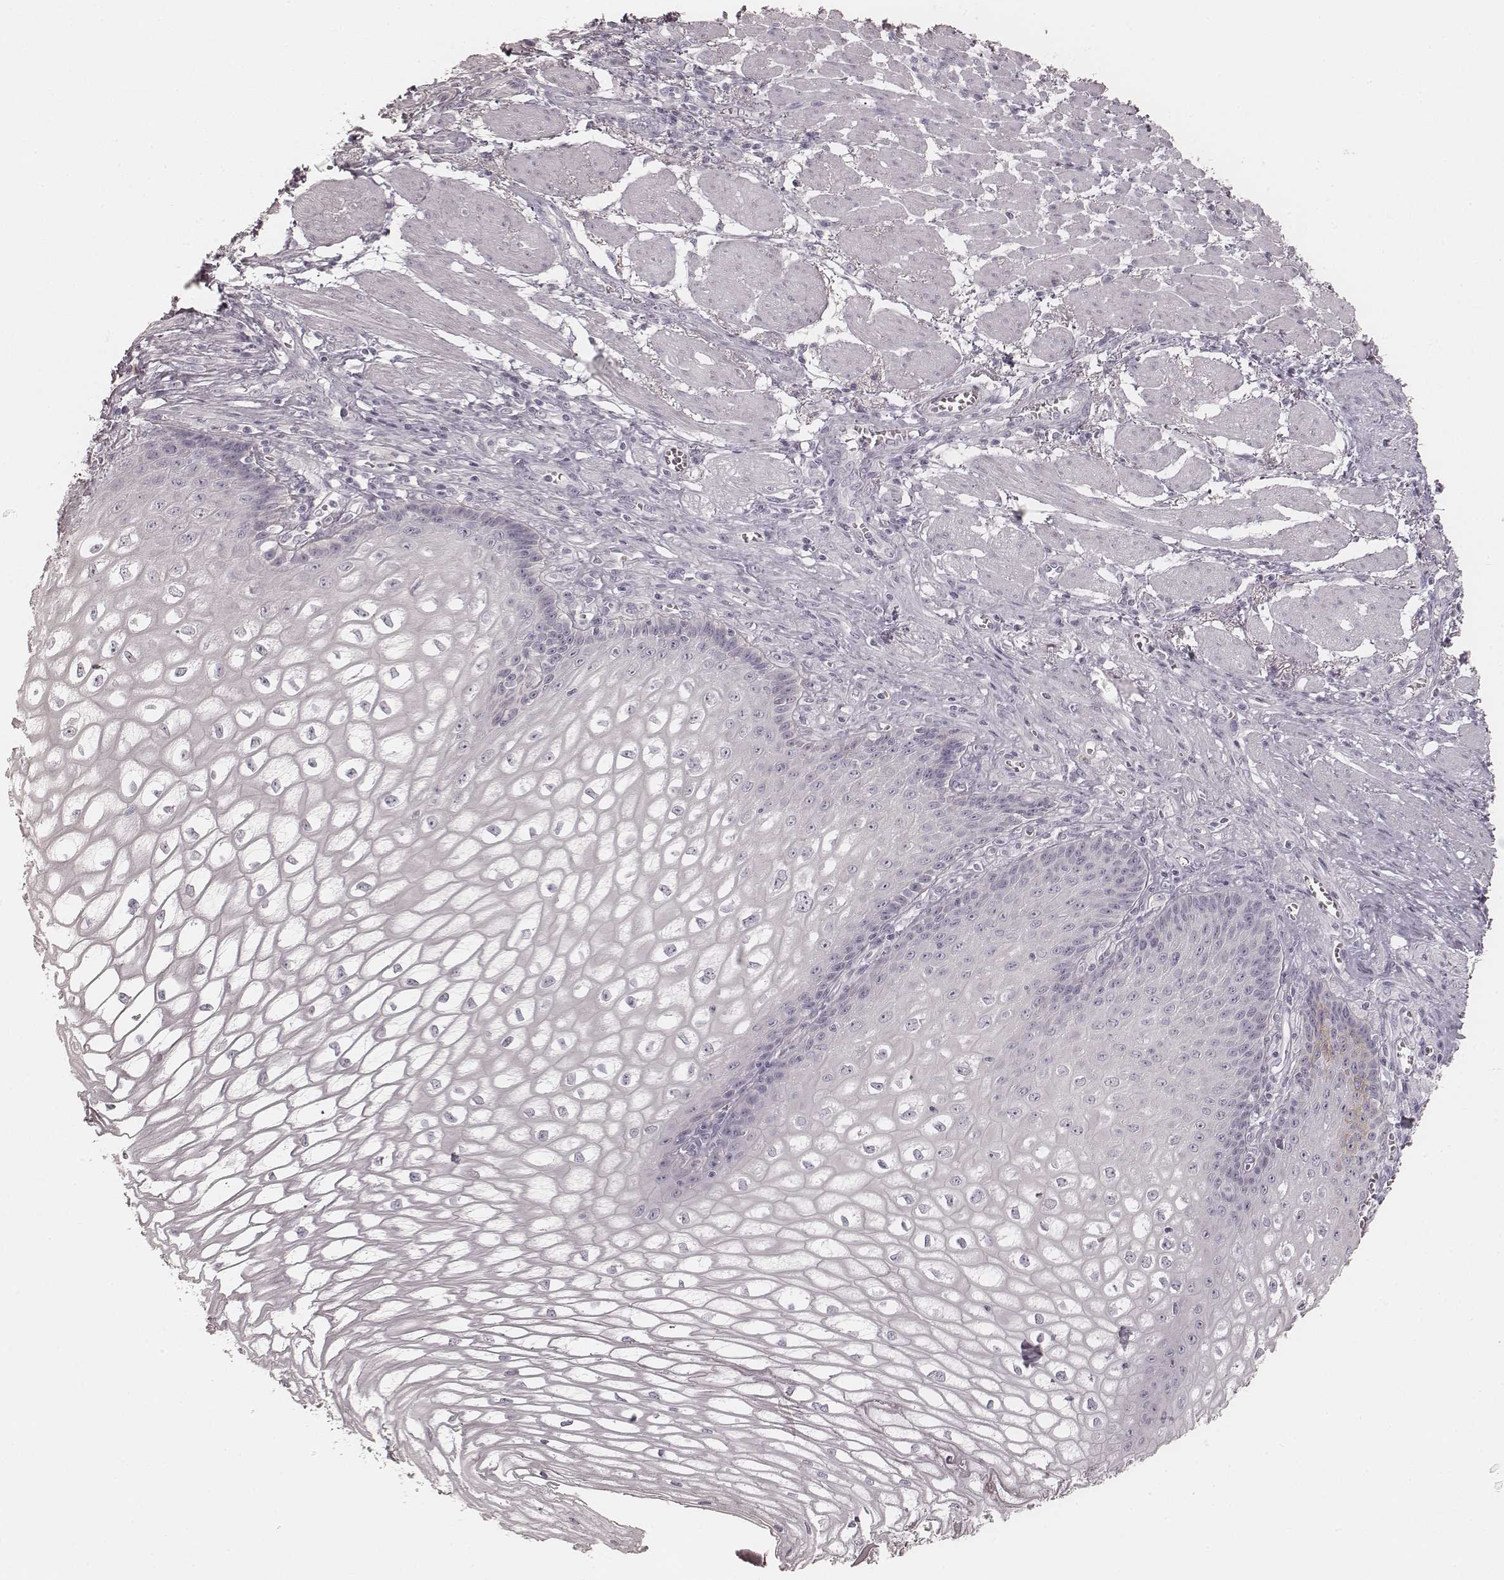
{"staining": {"intensity": "negative", "quantity": "none", "location": "none"}, "tissue": "esophagus", "cell_type": "Squamous epithelial cells", "image_type": "normal", "snomed": [{"axis": "morphology", "description": "Normal tissue, NOS"}, {"axis": "topography", "description": "Esophagus"}], "caption": "A photomicrograph of esophagus stained for a protein displays no brown staining in squamous epithelial cells. (DAB (3,3'-diaminobenzidine) immunohistochemistry (IHC) visualized using brightfield microscopy, high magnification).", "gene": "KRT31", "patient": {"sex": "male", "age": 58}}